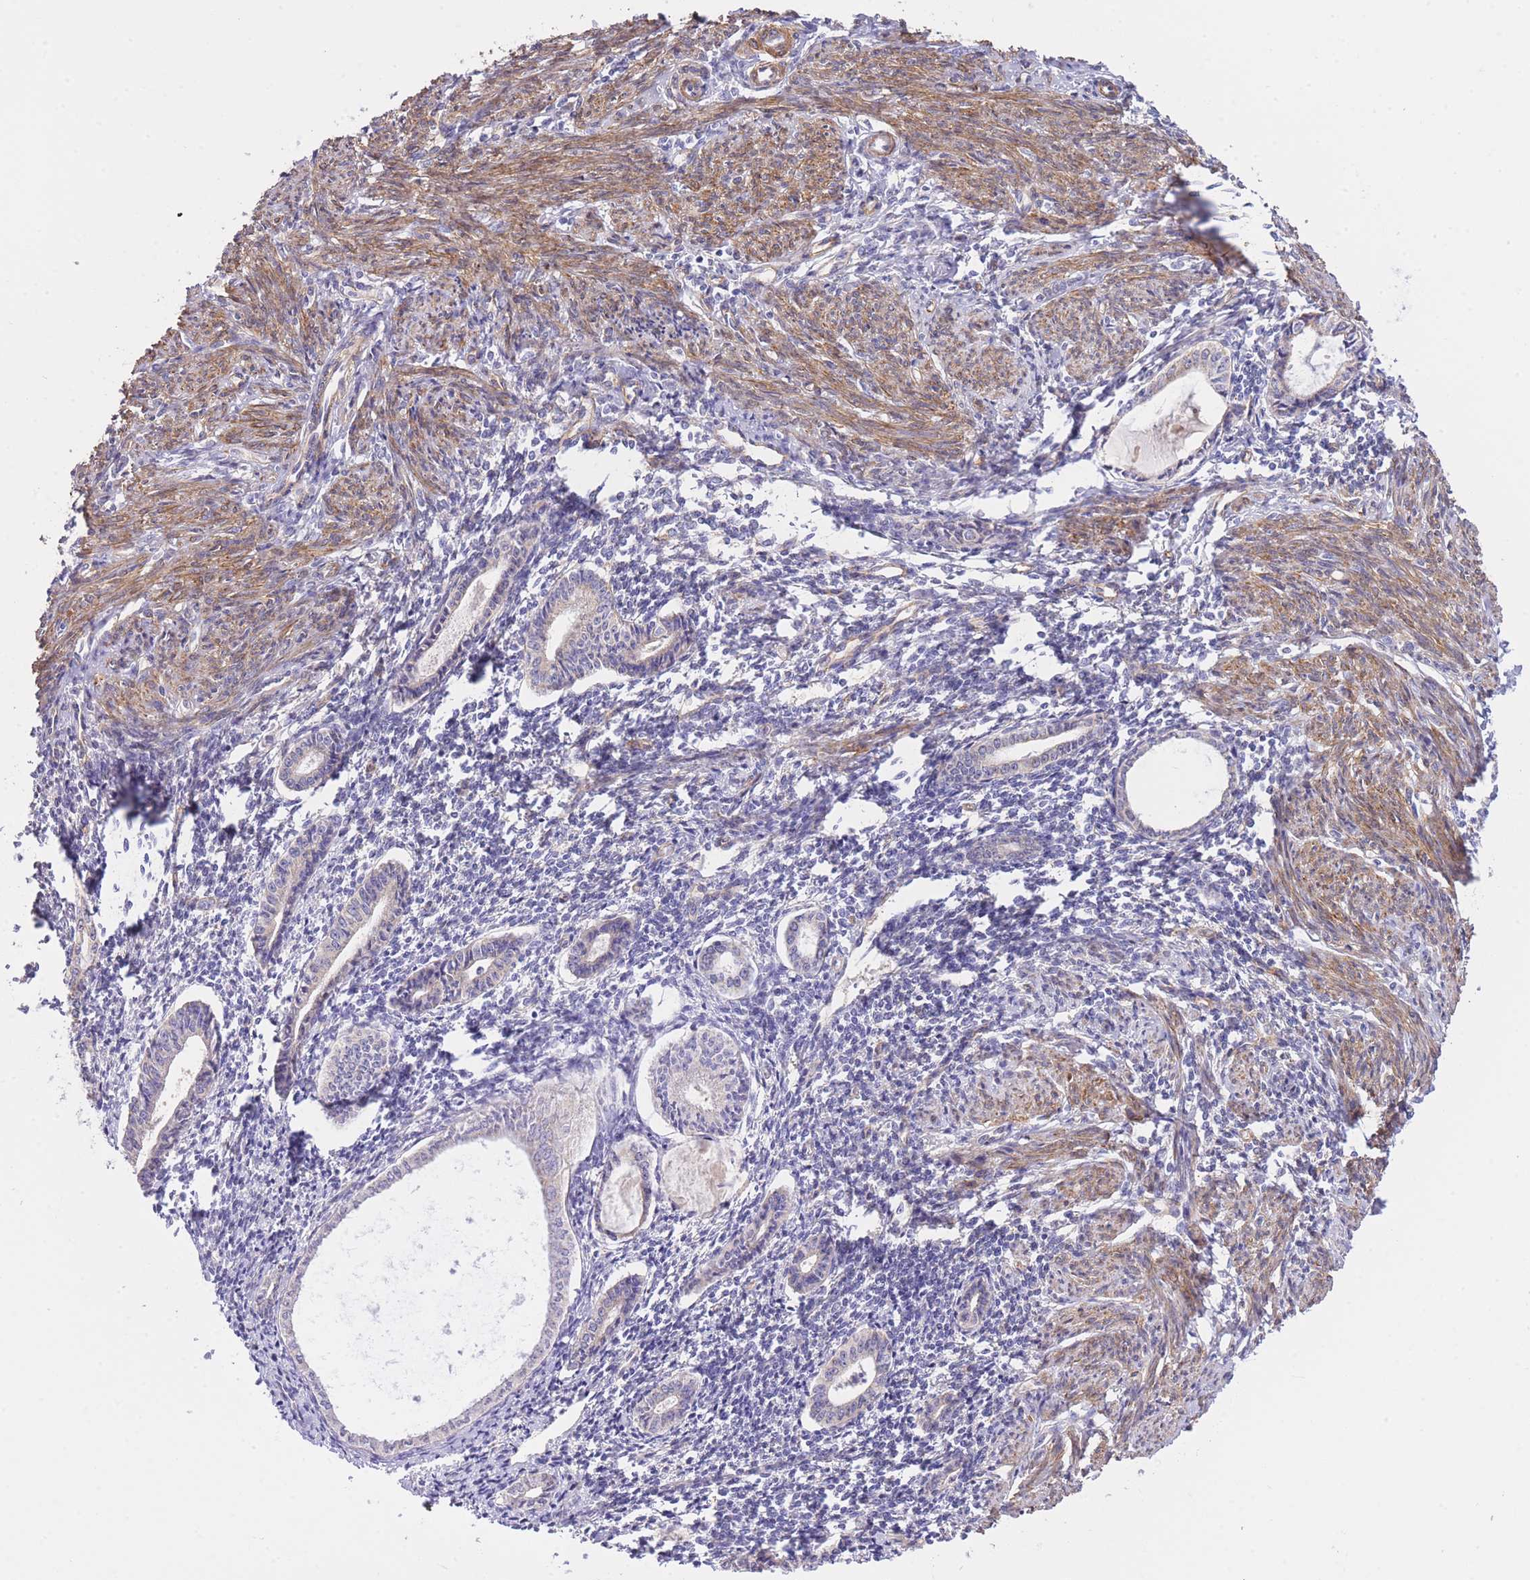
{"staining": {"intensity": "negative", "quantity": "none", "location": "none"}, "tissue": "endometrium", "cell_type": "Cells in endometrial stroma", "image_type": "normal", "snomed": [{"axis": "morphology", "description": "Normal tissue, NOS"}, {"axis": "topography", "description": "Endometrium"}], "caption": "The micrograph shows no staining of cells in endometrial stroma in unremarkable endometrium. (Stains: DAB (3,3'-diaminobenzidine) immunohistochemistry (IHC) with hematoxylin counter stain, Microscopy: brightfield microscopy at high magnification).", "gene": "PGM1", "patient": {"sex": "female", "age": 63}}